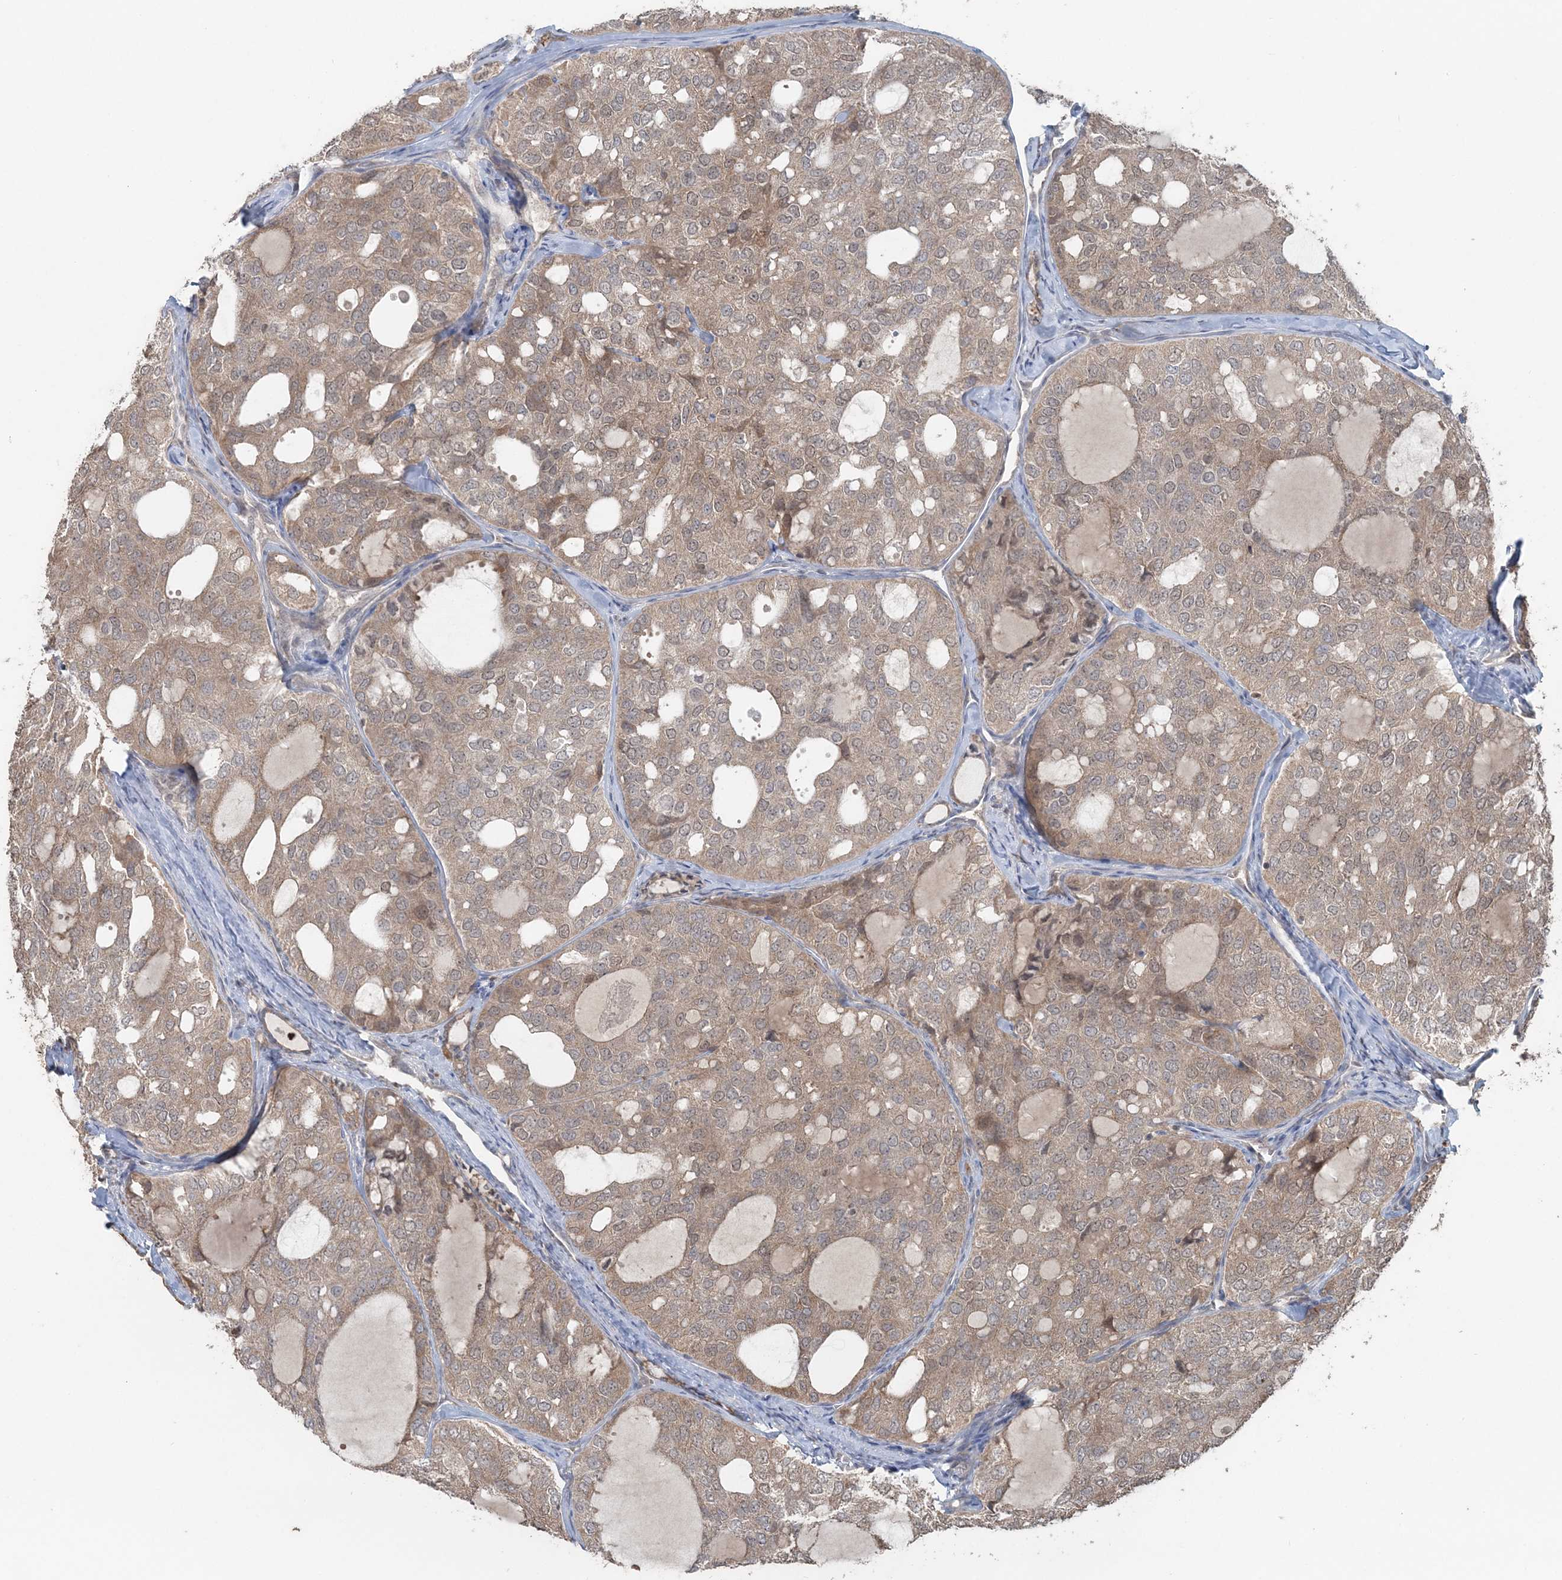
{"staining": {"intensity": "weak", "quantity": "25%-75%", "location": "cytoplasmic/membranous"}, "tissue": "thyroid cancer", "cell_type": "Tumor cells", "image_type": "cancer", "snomed": [{"axis": "morphology", "description": "Follicular adenoma carcinoma, NOS"}, {"axis": "topography", "description": "Thyroid gland"}], "caption": "IHC (DAB (3,3'-diaminobenzidine)) staining of thyroid cancer exhibits weak cytoplasmic/membranous protein positivity in approximately 25%-75% of tumor cells.", "gene": "SLU7", "patient": {"sex": "male", "age": 75}}